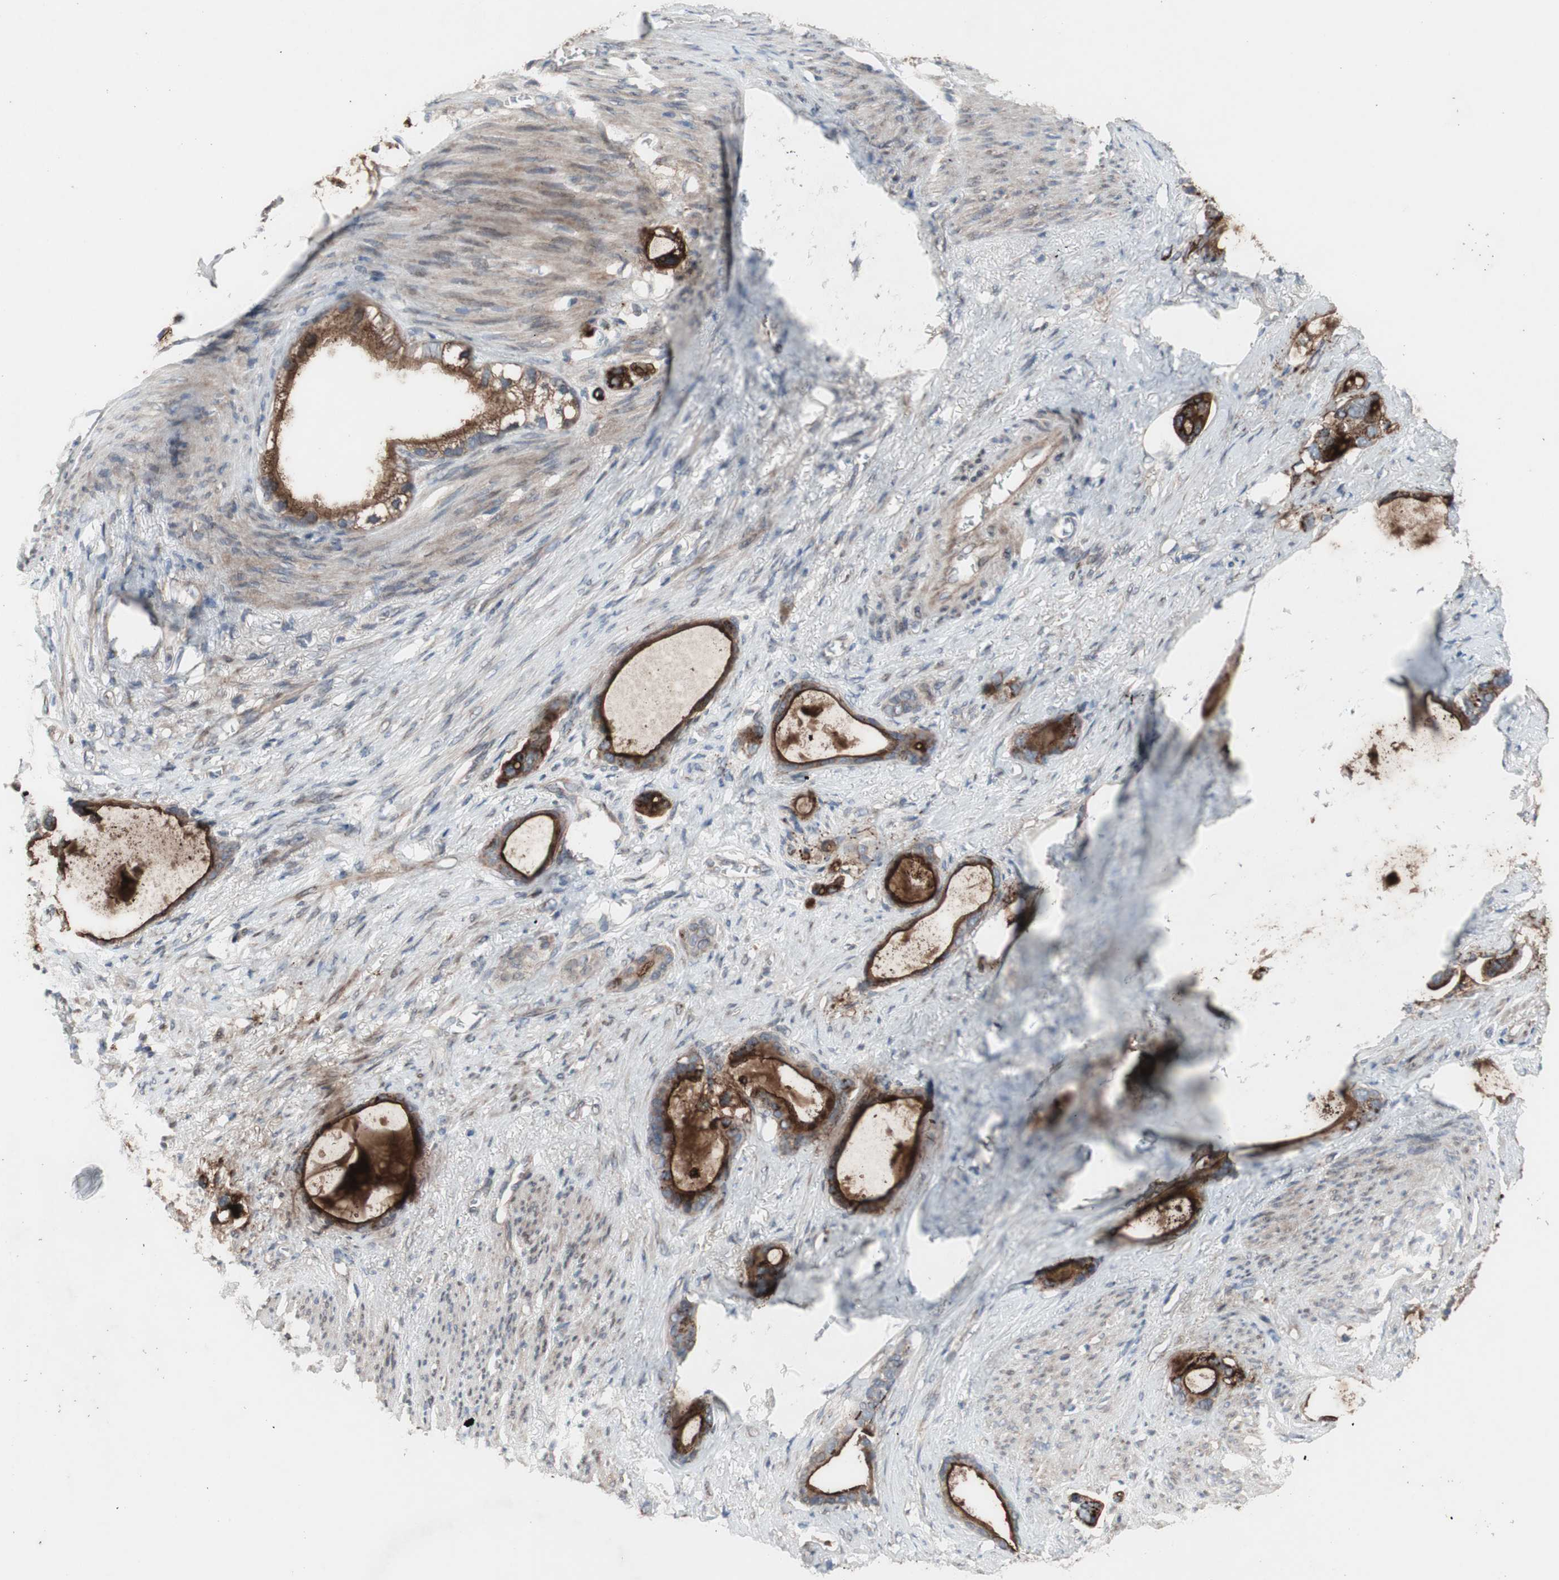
{"staining": {"intensity": "strong", "quantity": ">75%", "location": "cytoplasmic/membranous"}, "tissue": "stomach cancer", "cell_type": "Tumor cells", "image_type": "cancer", "snomed": [{"axis": "morphology", "description": "Adenocarcinoma, NOS"}, {"axis": "topography", "description": "Stomach"}], "caption": "This photomicrograph shows immunohistochemistry staining of human stomach adenocarcinoma, with high strong cytoplasmic/membranous staining in approximately >75% of tumor cells.", "gene": "OAZ1", "patient": {"sex": "female", "age": 75}}